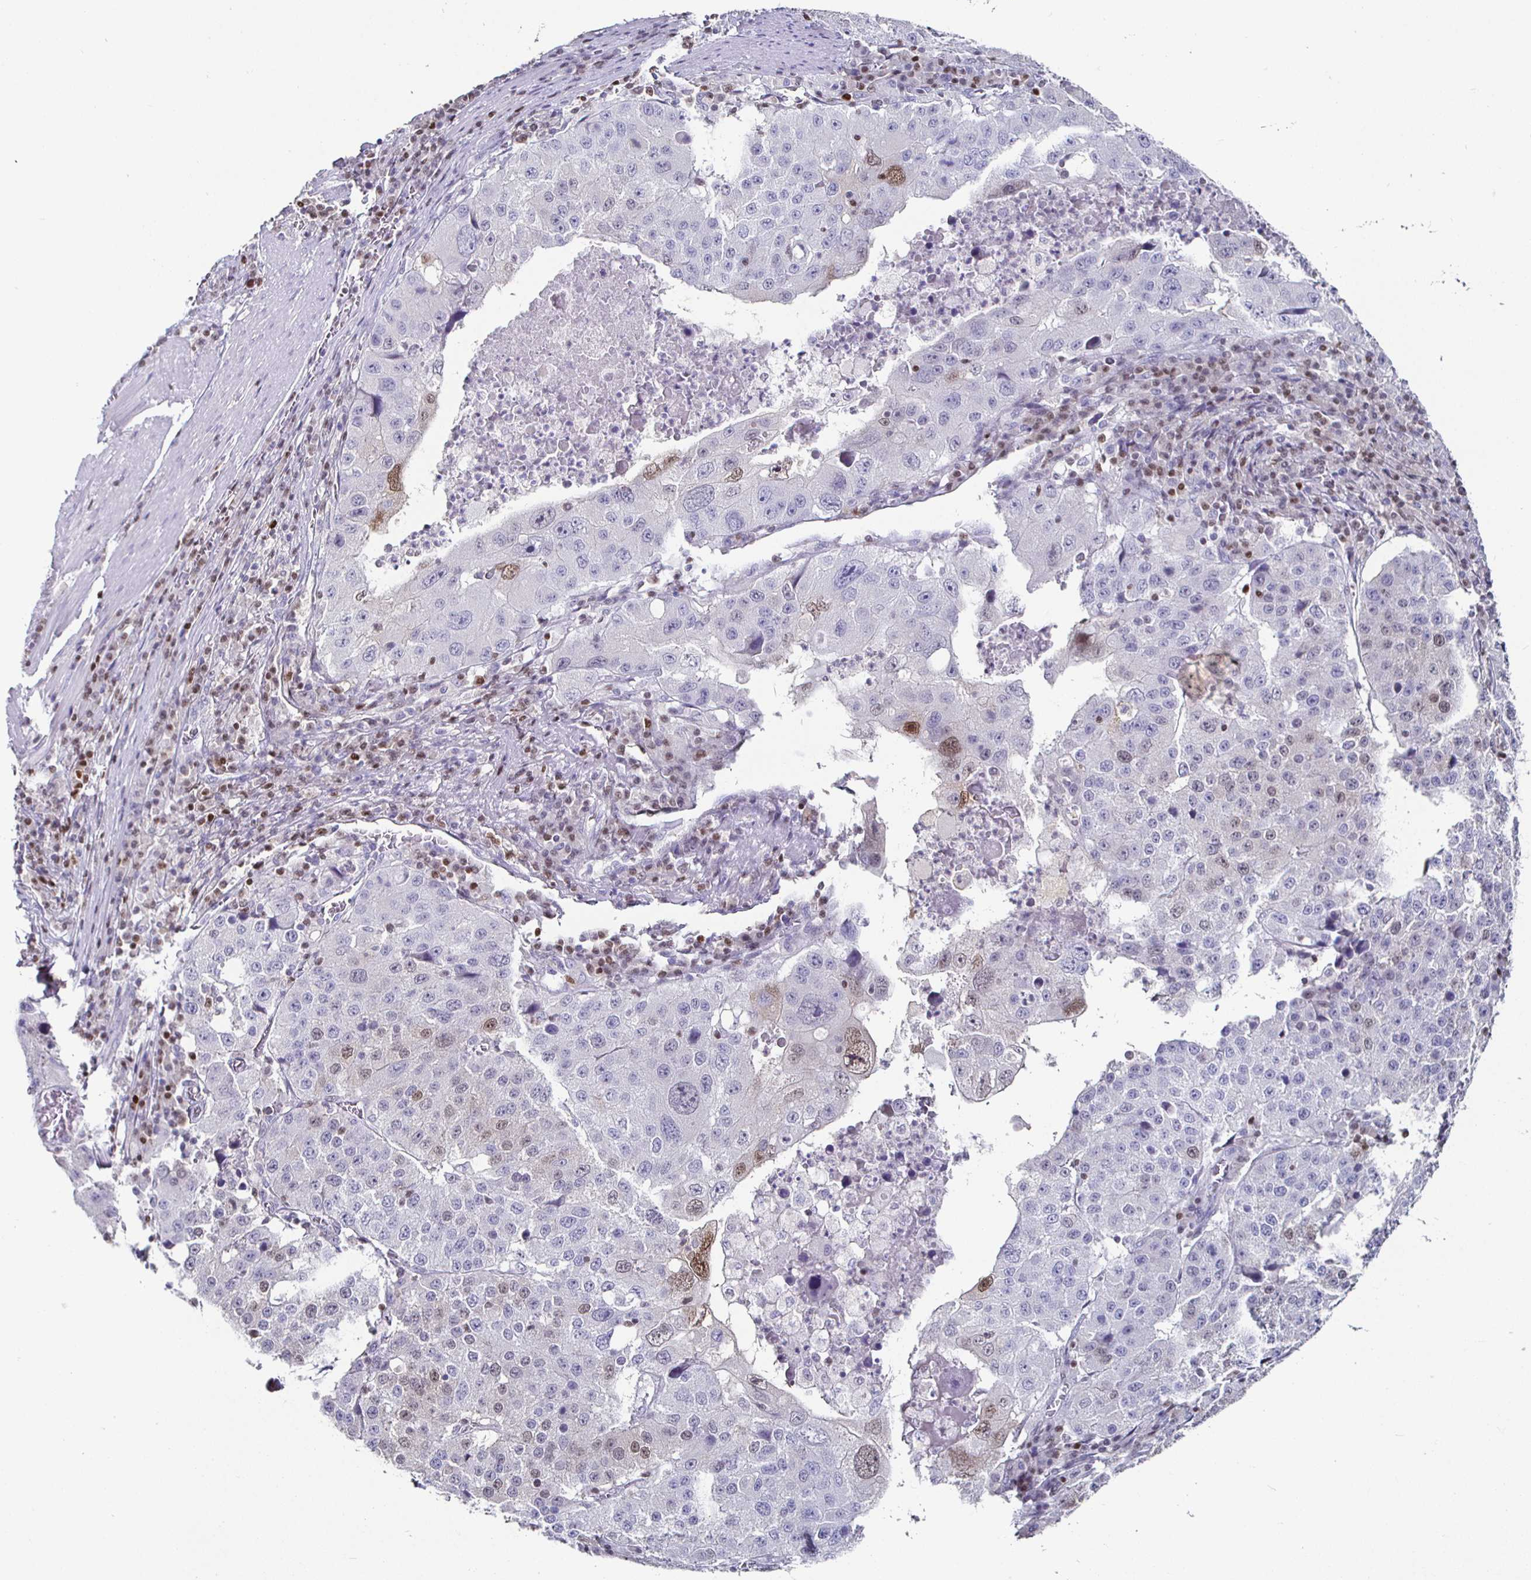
{"staining": {"intensity": "weak", "quantity": "<25%", "location": "nuclear"}, "tissue": "stomach cancer", "cell_type": "Tumor cells", "image_type": "cancer", "snomed": [{"axis": "morphology", "description": "Adenocarcinoma, NOS"}, {"axis": "topography", "description": "Stomach"}], "caption": "Immunohistochemistry image of neoplastic tissue: human adenocarcinoma (stomach) stained with DAB reveals no significant protein positivity in tumor cells.", "gene": "RUNX2", "patient": {"sex": "male", "age": 71}}